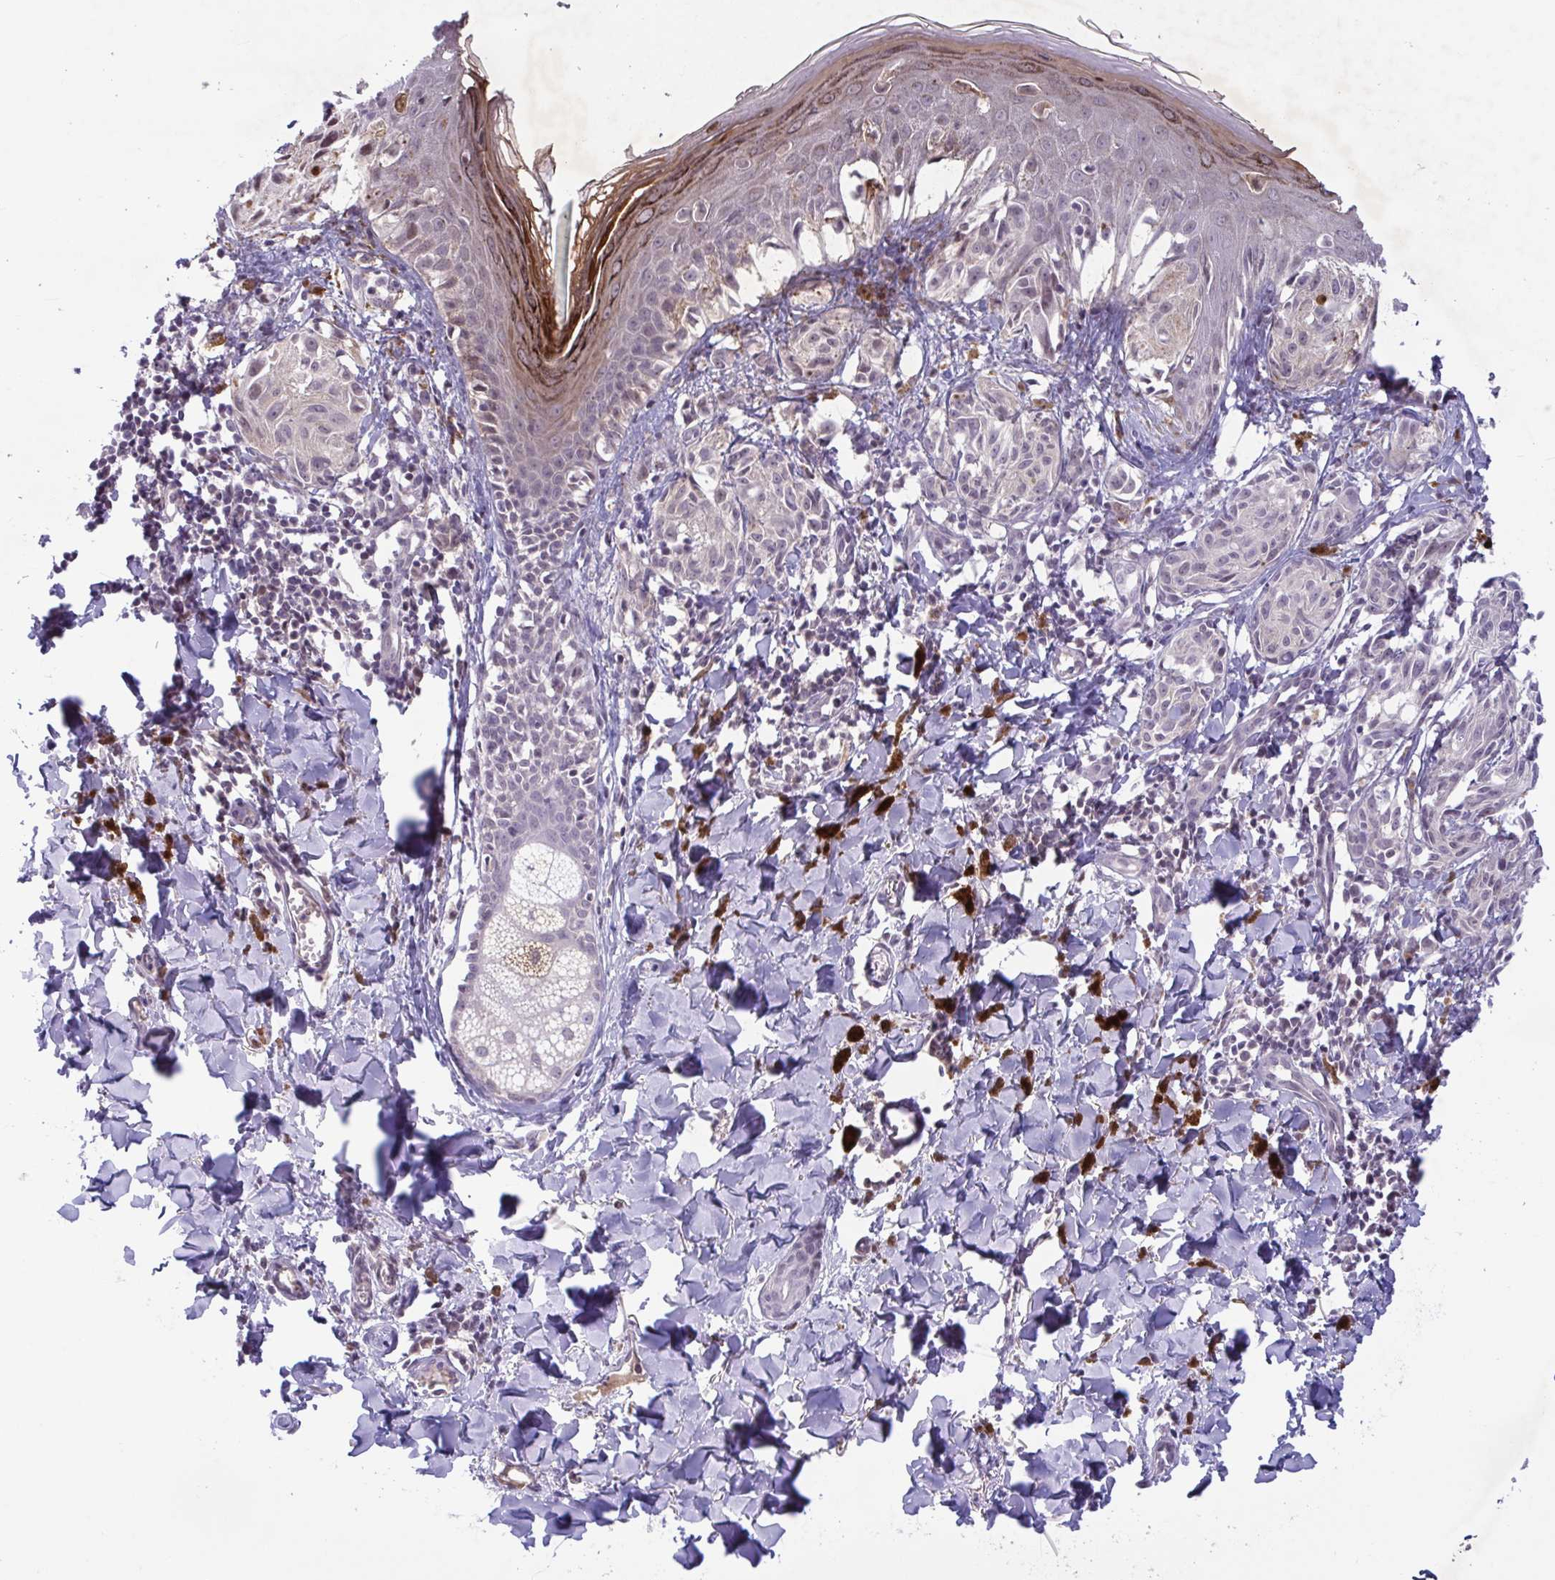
{"staining": {"intensity": "negative", "quantity": "none", "location": "none"}, "tissue": "melanoma", "cell_type": "Tumor cells", "image_type": "cancer", "snomed": [{"axis": "morphology", "description": "Malignant melanoma, NOS"}, {"axis": "topography", "description": "Skin"}], "caption": "This is an immunohistochemistry image of malignant melanoma. There is no expression in tumor cells.", "gene": "TTC7B", "patient": {"sex": "female", "age": 38}}